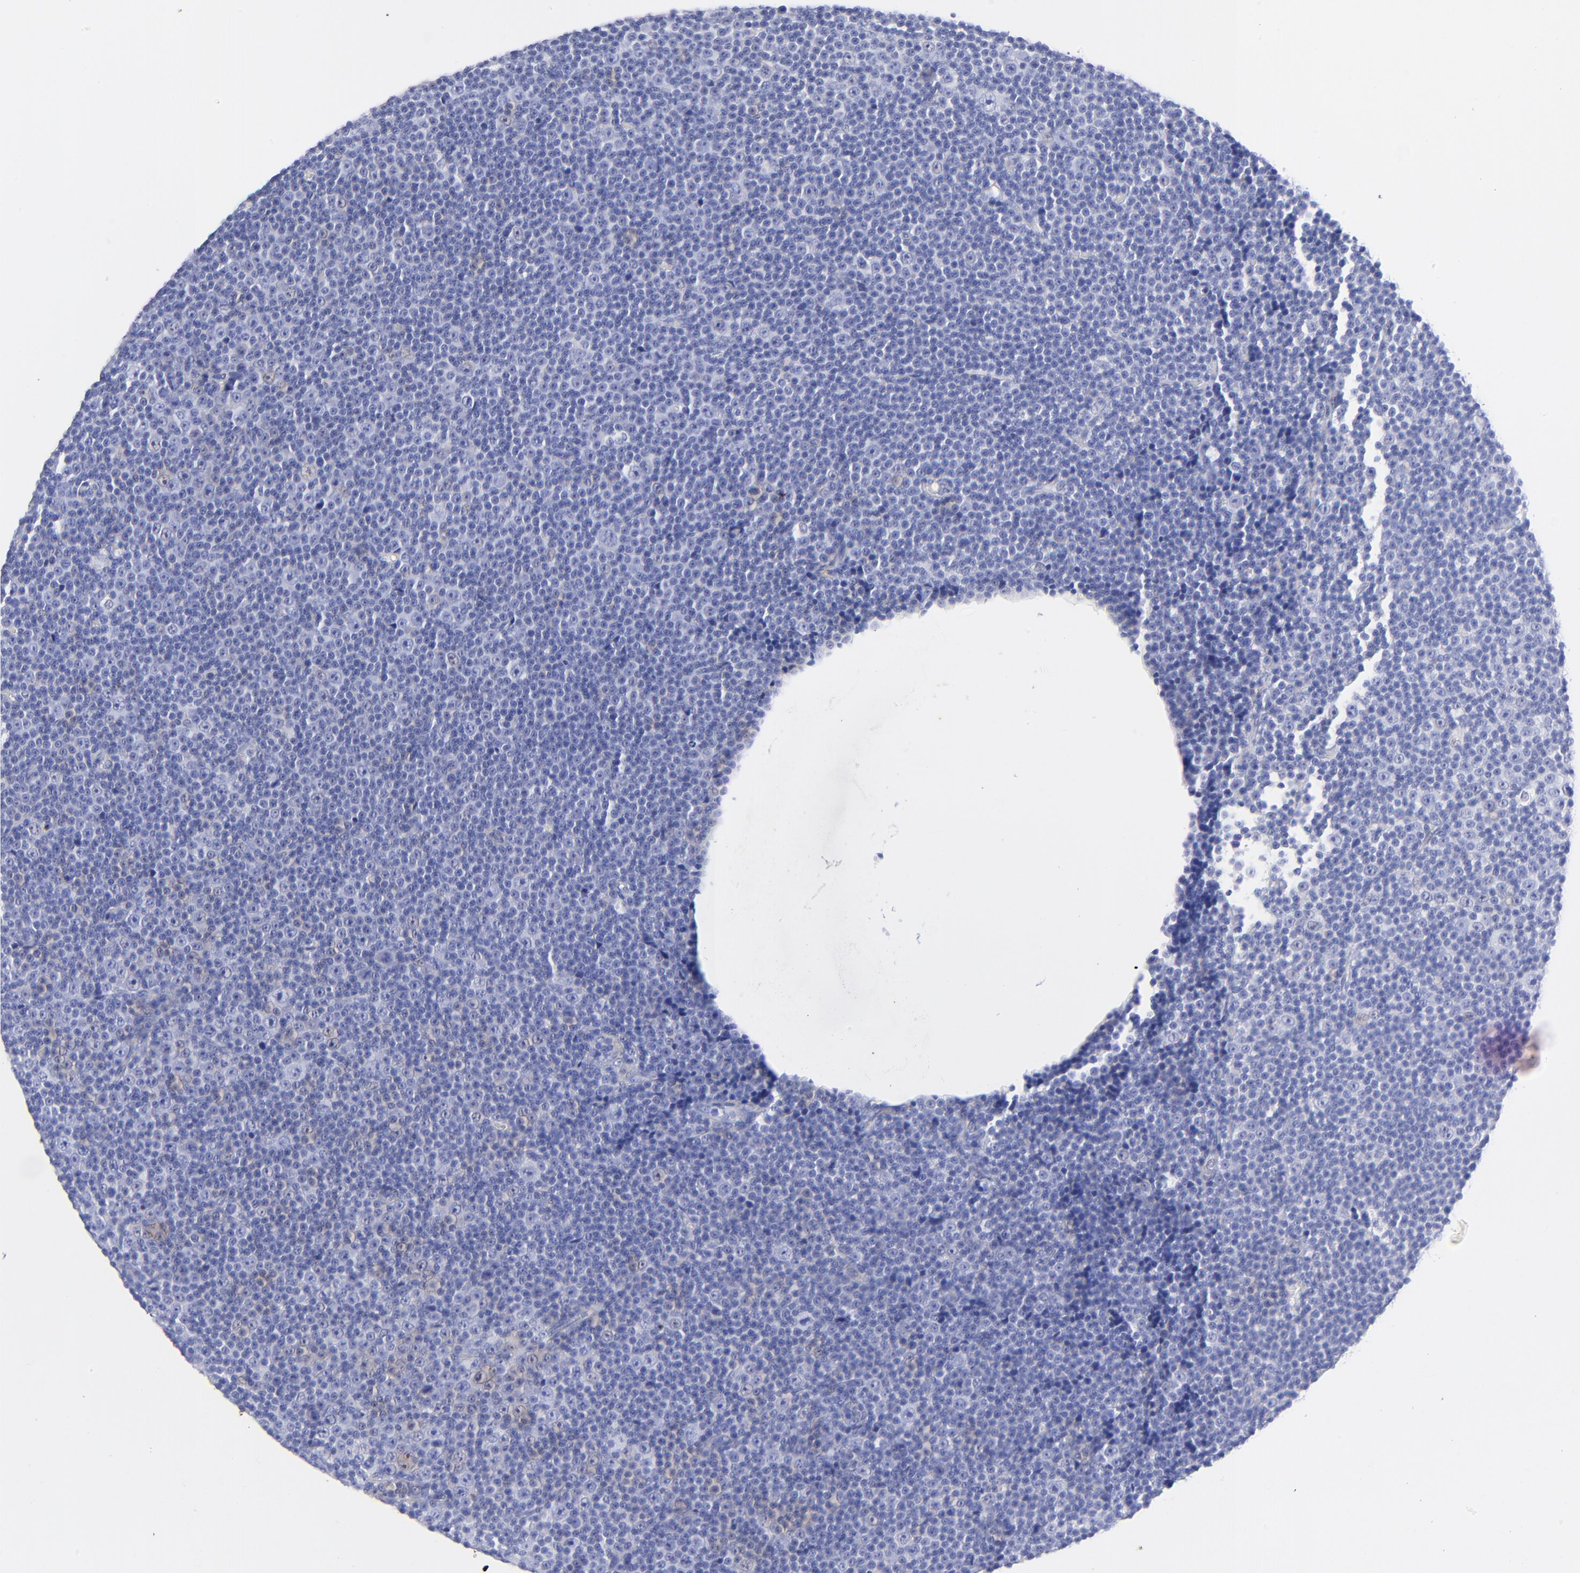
{"staining": {"intensity": "negative", "quantity": "none", "location": "none"}, "tissue": "lymphoma", "cell_type": "Tumor cells", "image_type": "cancer", "snomed": [{"axis": "morphology", "description": "Malignant lymphoma, non-Hodgkin's type, Low grade"}, {"axis": "topography", "description": "Lymph node"}], "caption": "IHC micrograph of human lymphoma stained for a protein (brown), which shows no staining in tumor cells.", "gene": "HORMAD2", "patient": {"sex": "female", "age": 67}}